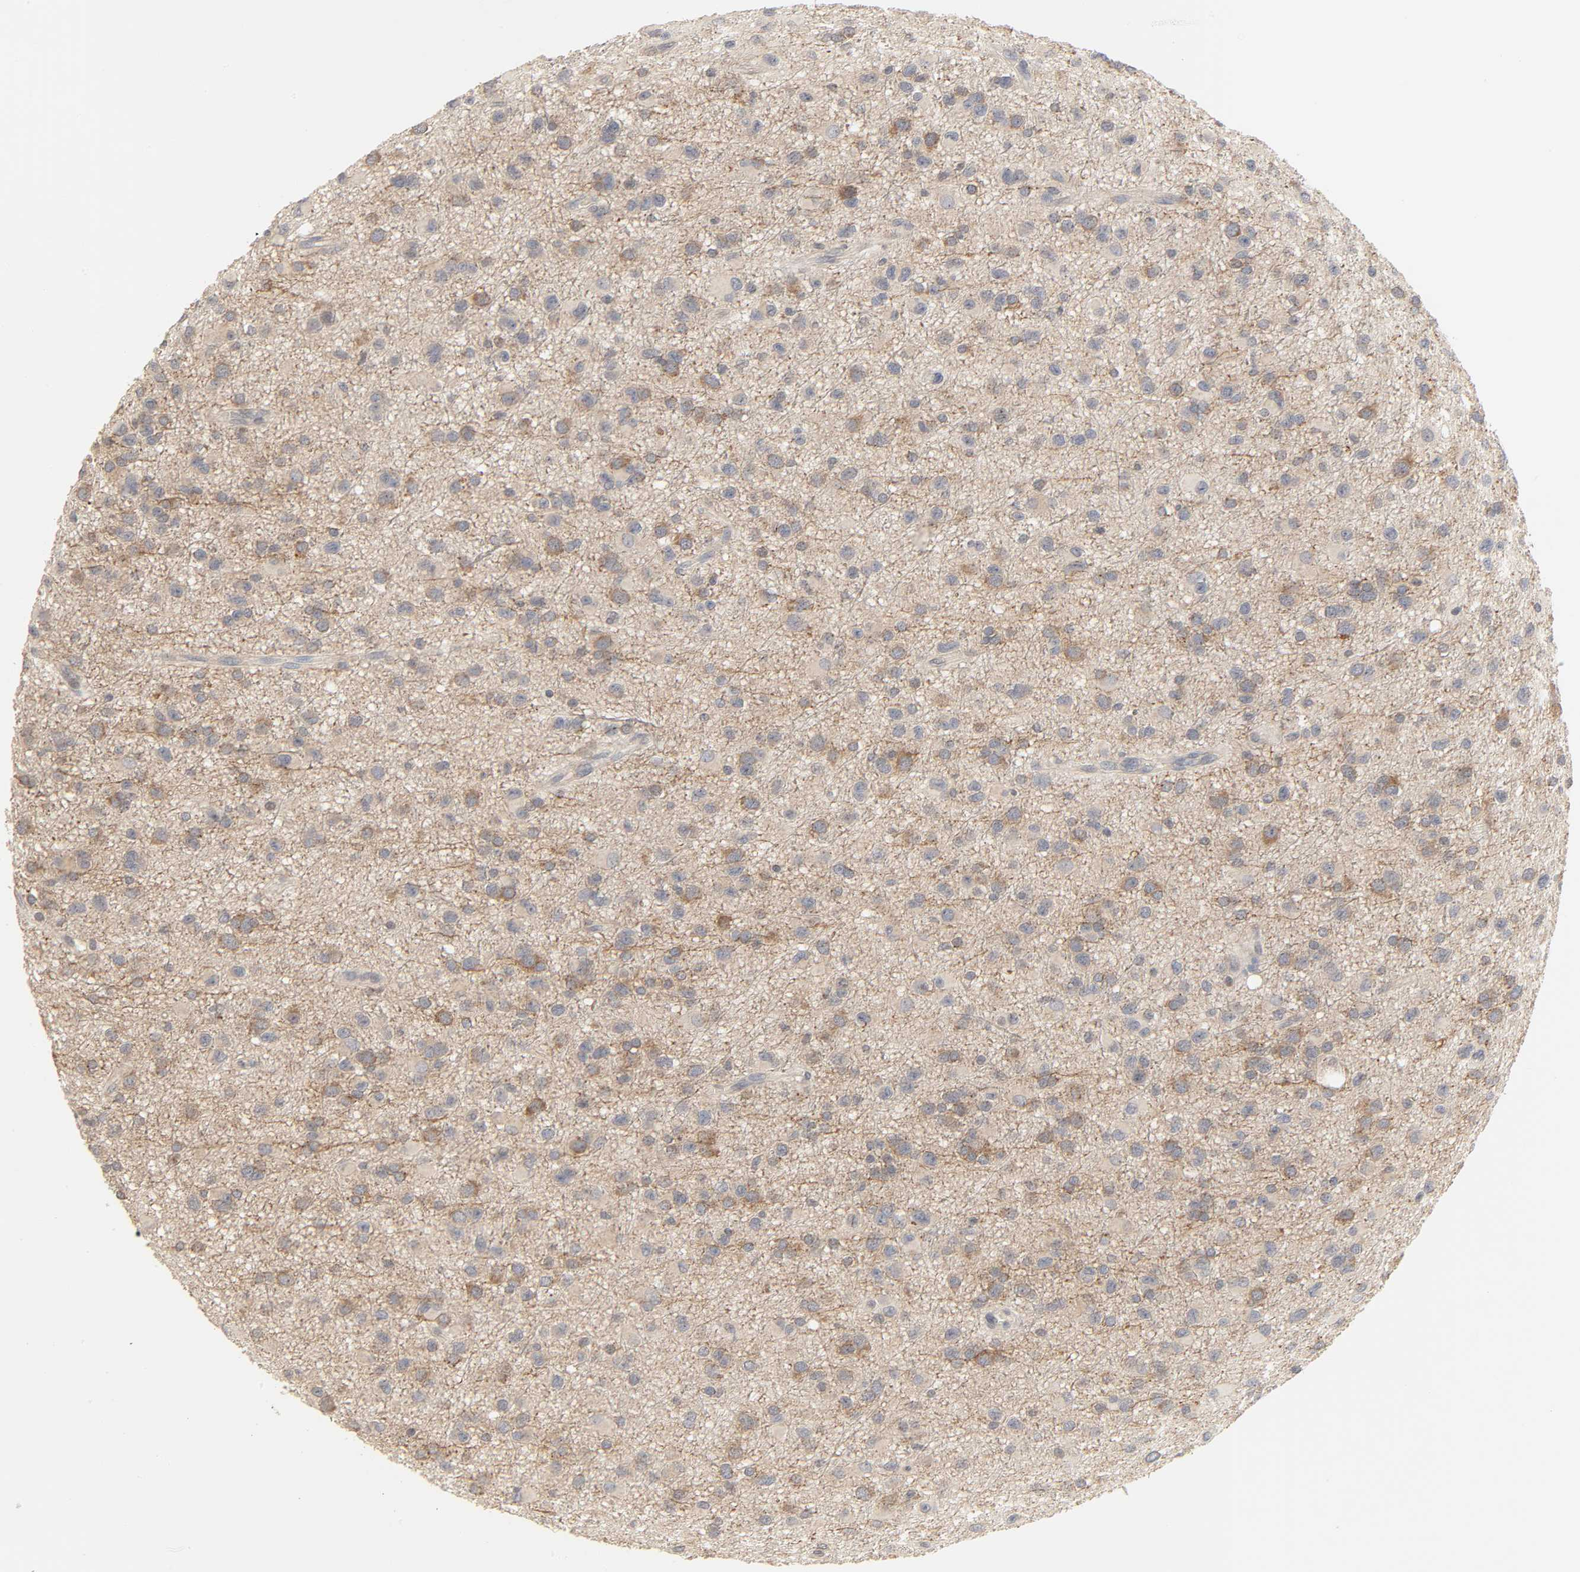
{"staining": {"intensity": "weak", "quantity": ">75%", "location": "cytoplasmic/membranous"}, "tissue": "glioma", "cell_type": "Tumor cells", "image_type": "cancer", "snomed": [{"axis": "morphology", "description": "Glioma, malignant, Low grade"}, {"axis": "topography", "description": "Brain"}], "caption": "Glioma stained with DAB (3,3'-diaminobenzidine) immunohistochemistry (IHC) demonstrates low levels of weak cytoplasmic/membranous positivity in about >75% of tumor cells.", "gene": "CLEC4E", "patient": {"sex": "male", "age": 42}}